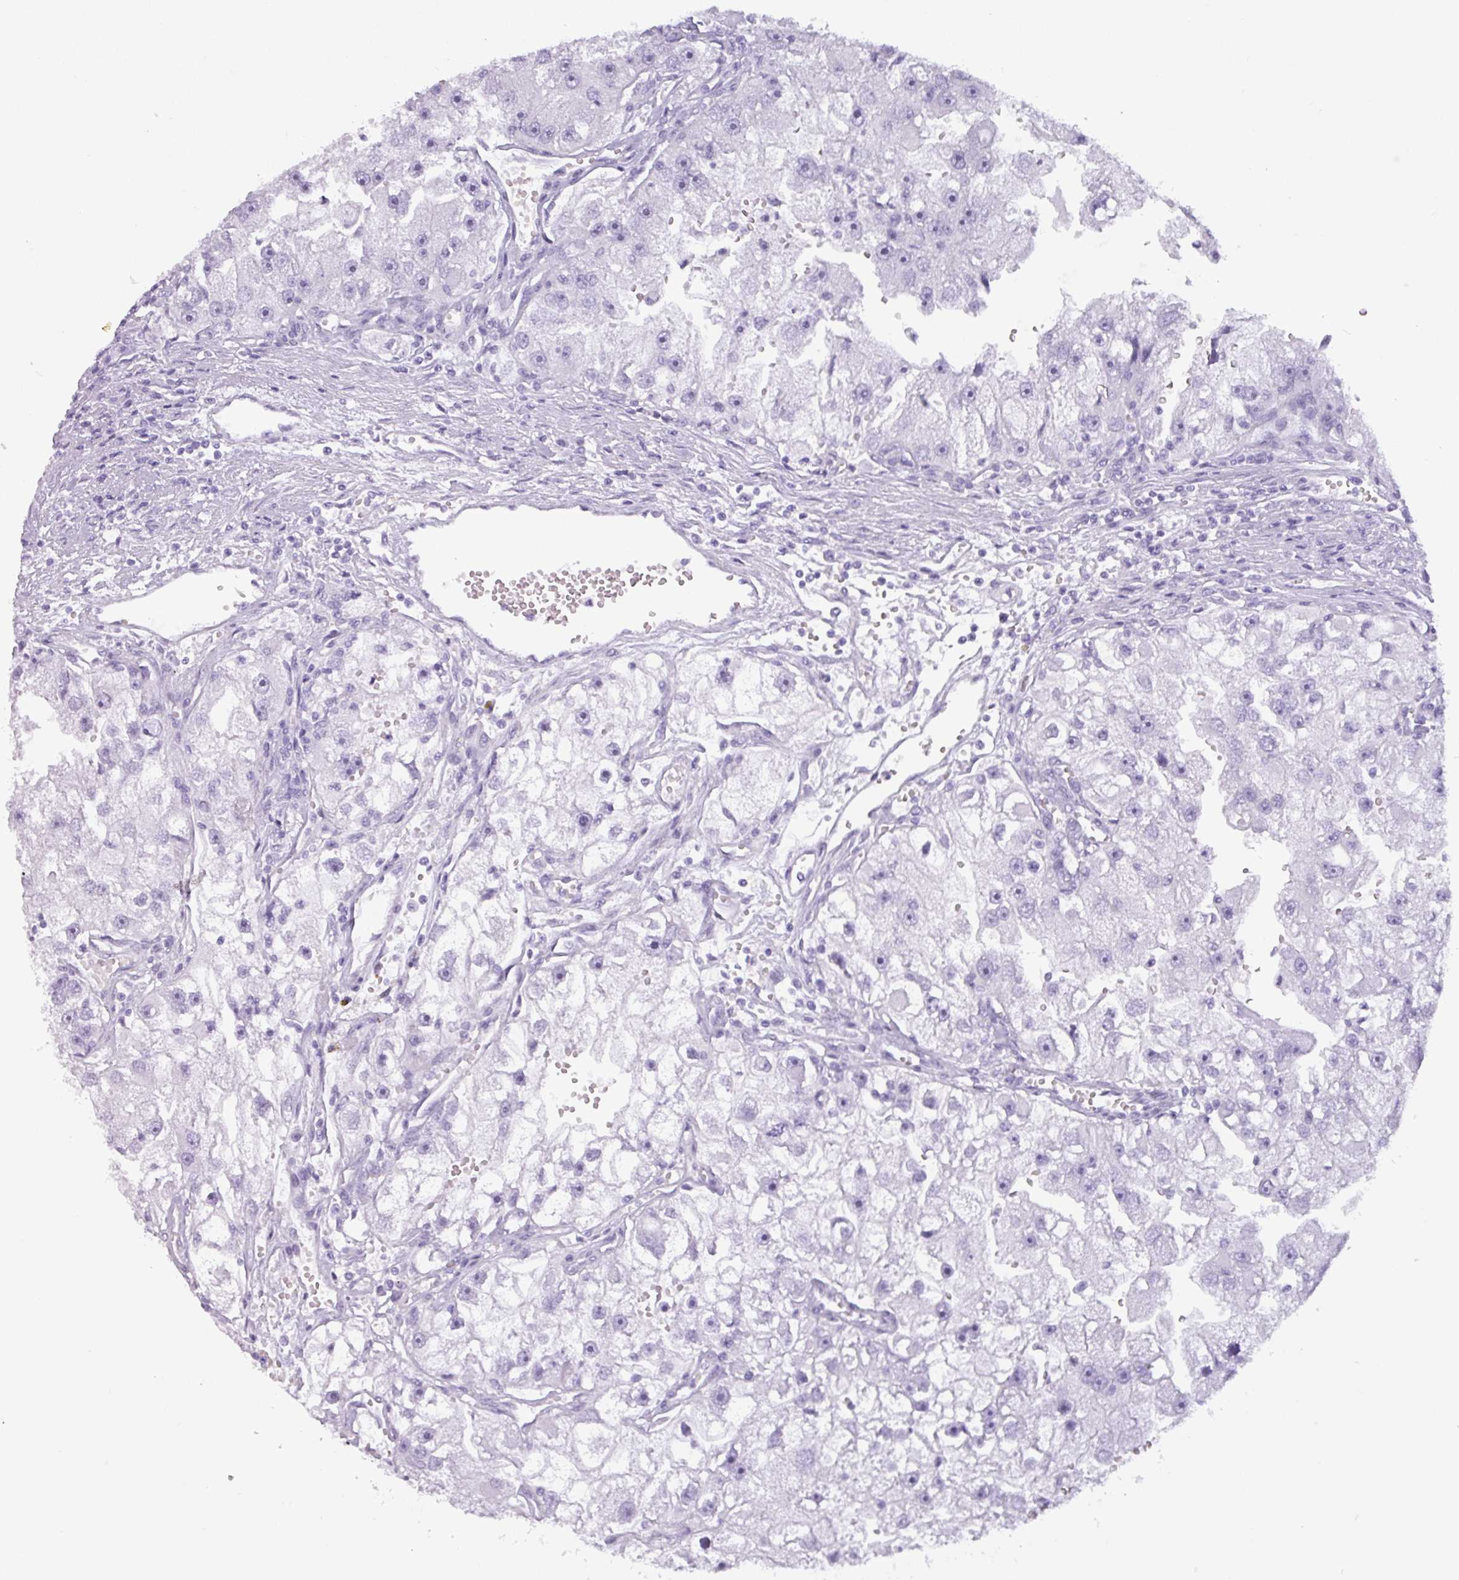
{"staining": {"intensity": "negative", "quantity": "none", "location": "none"}, "tissue": "renal cancer", "cell_type": "Tumor cells", "image_type": "cancer", "snomed": [{"axis": "morphology", "description": "Adenocarcinoma, NOS"}, {"axis": "topography", "description": "Kidney"}], "caption": "The photomicrograph reveals no significant expression in tumor cells of renal adenocarcinoma.", "gene": "CAMK1", "patient": {"sex": "male", "age": 63}}